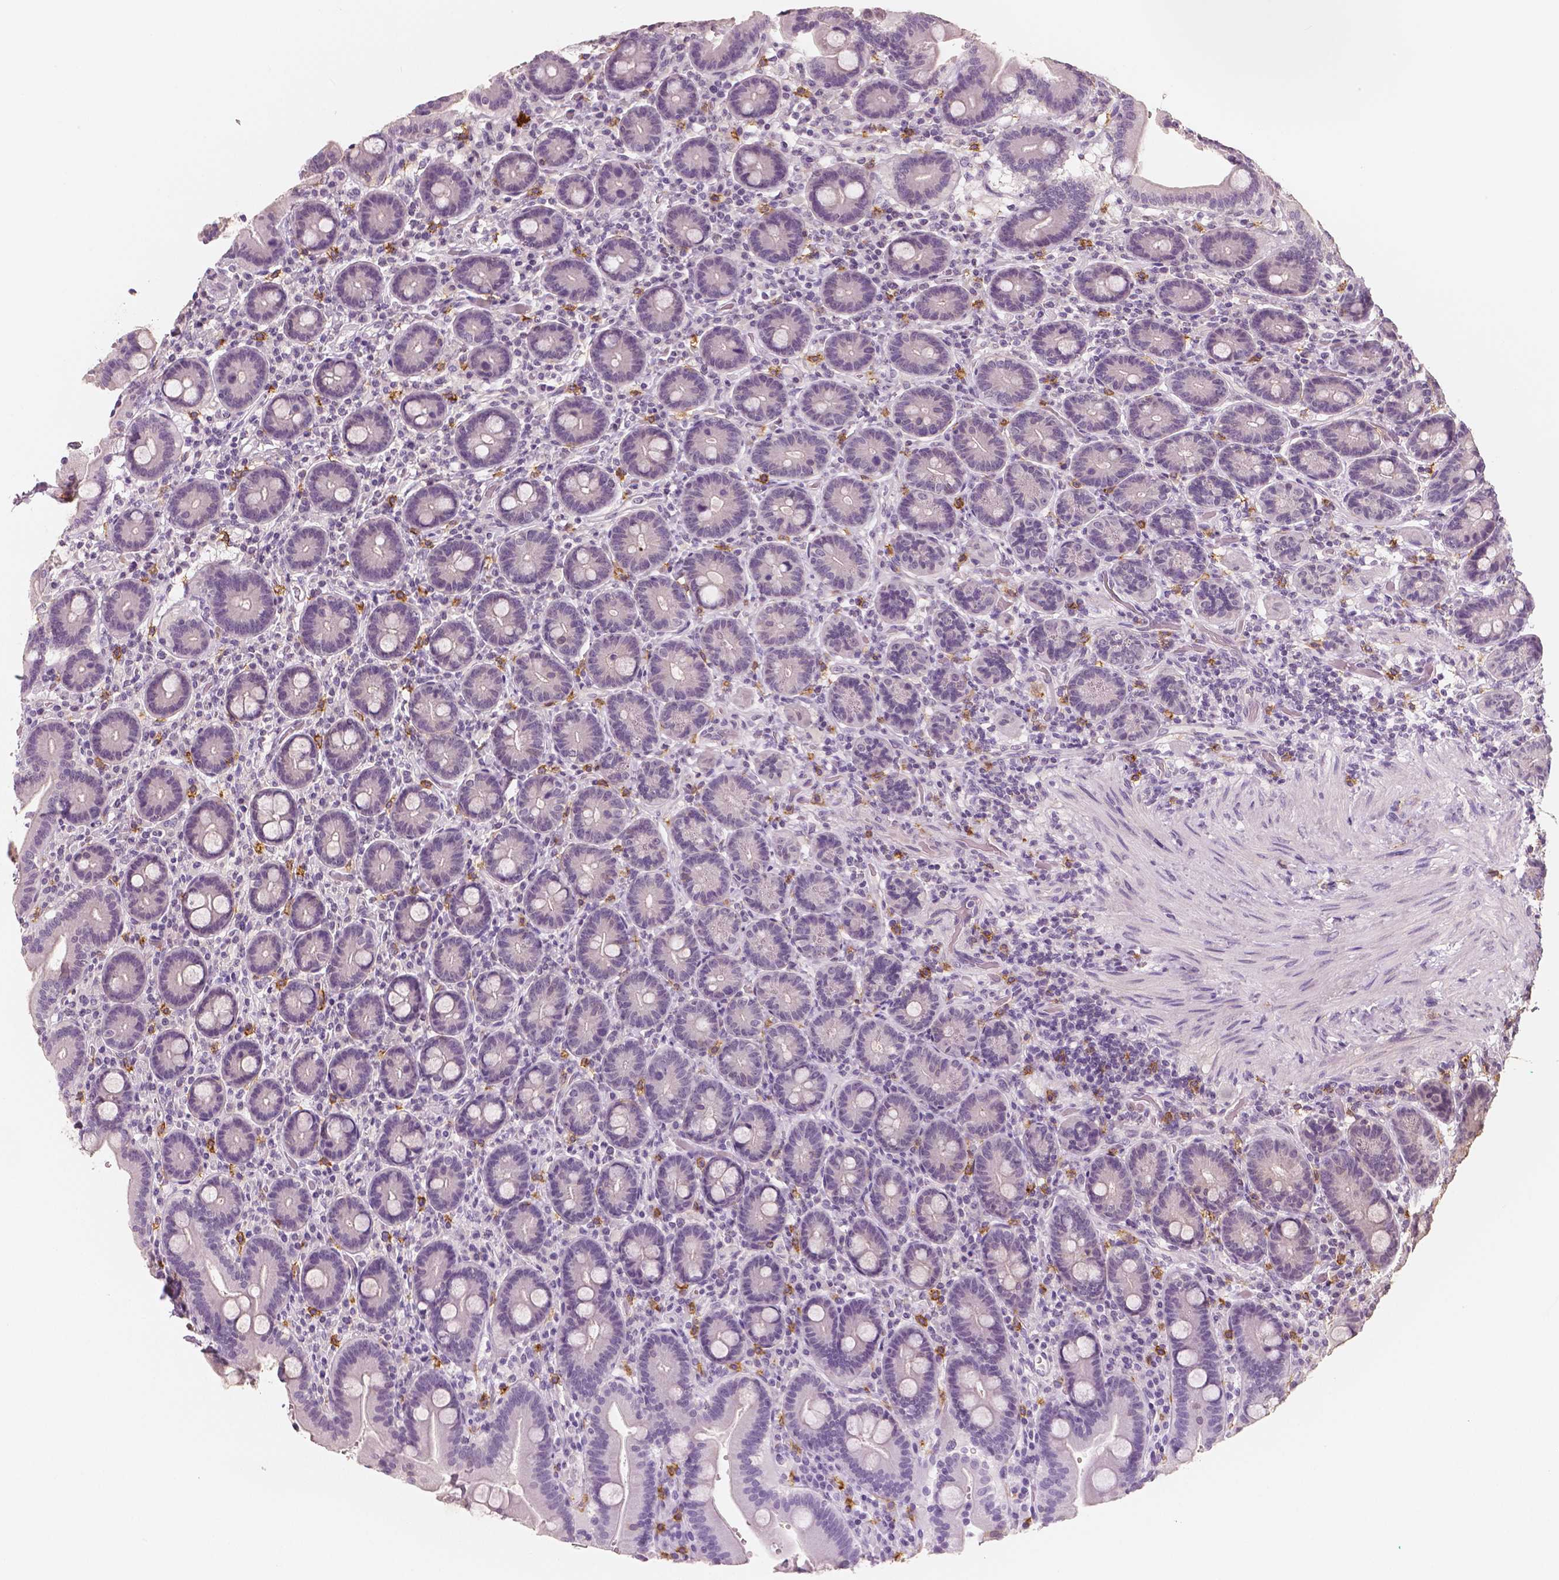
{"staining": {"intensity": "negative", "quantity": "none", "location": "none"}, "tissue": "duodenum", "cell_type": "Glandular cells", "image_type": "normal", "snomed": [{"axis": "morphology", "description": "Normal tissue, NOS"}, {"axis": "topography", "description": "Duodenum"}], "caption": "High power microscopy photomicrograph of an IHC micrograph of normal duodenum, revealing no significant expression in glandular cells.", "gene": "KIT", "patient": {"sex": "female", "age": 62}}